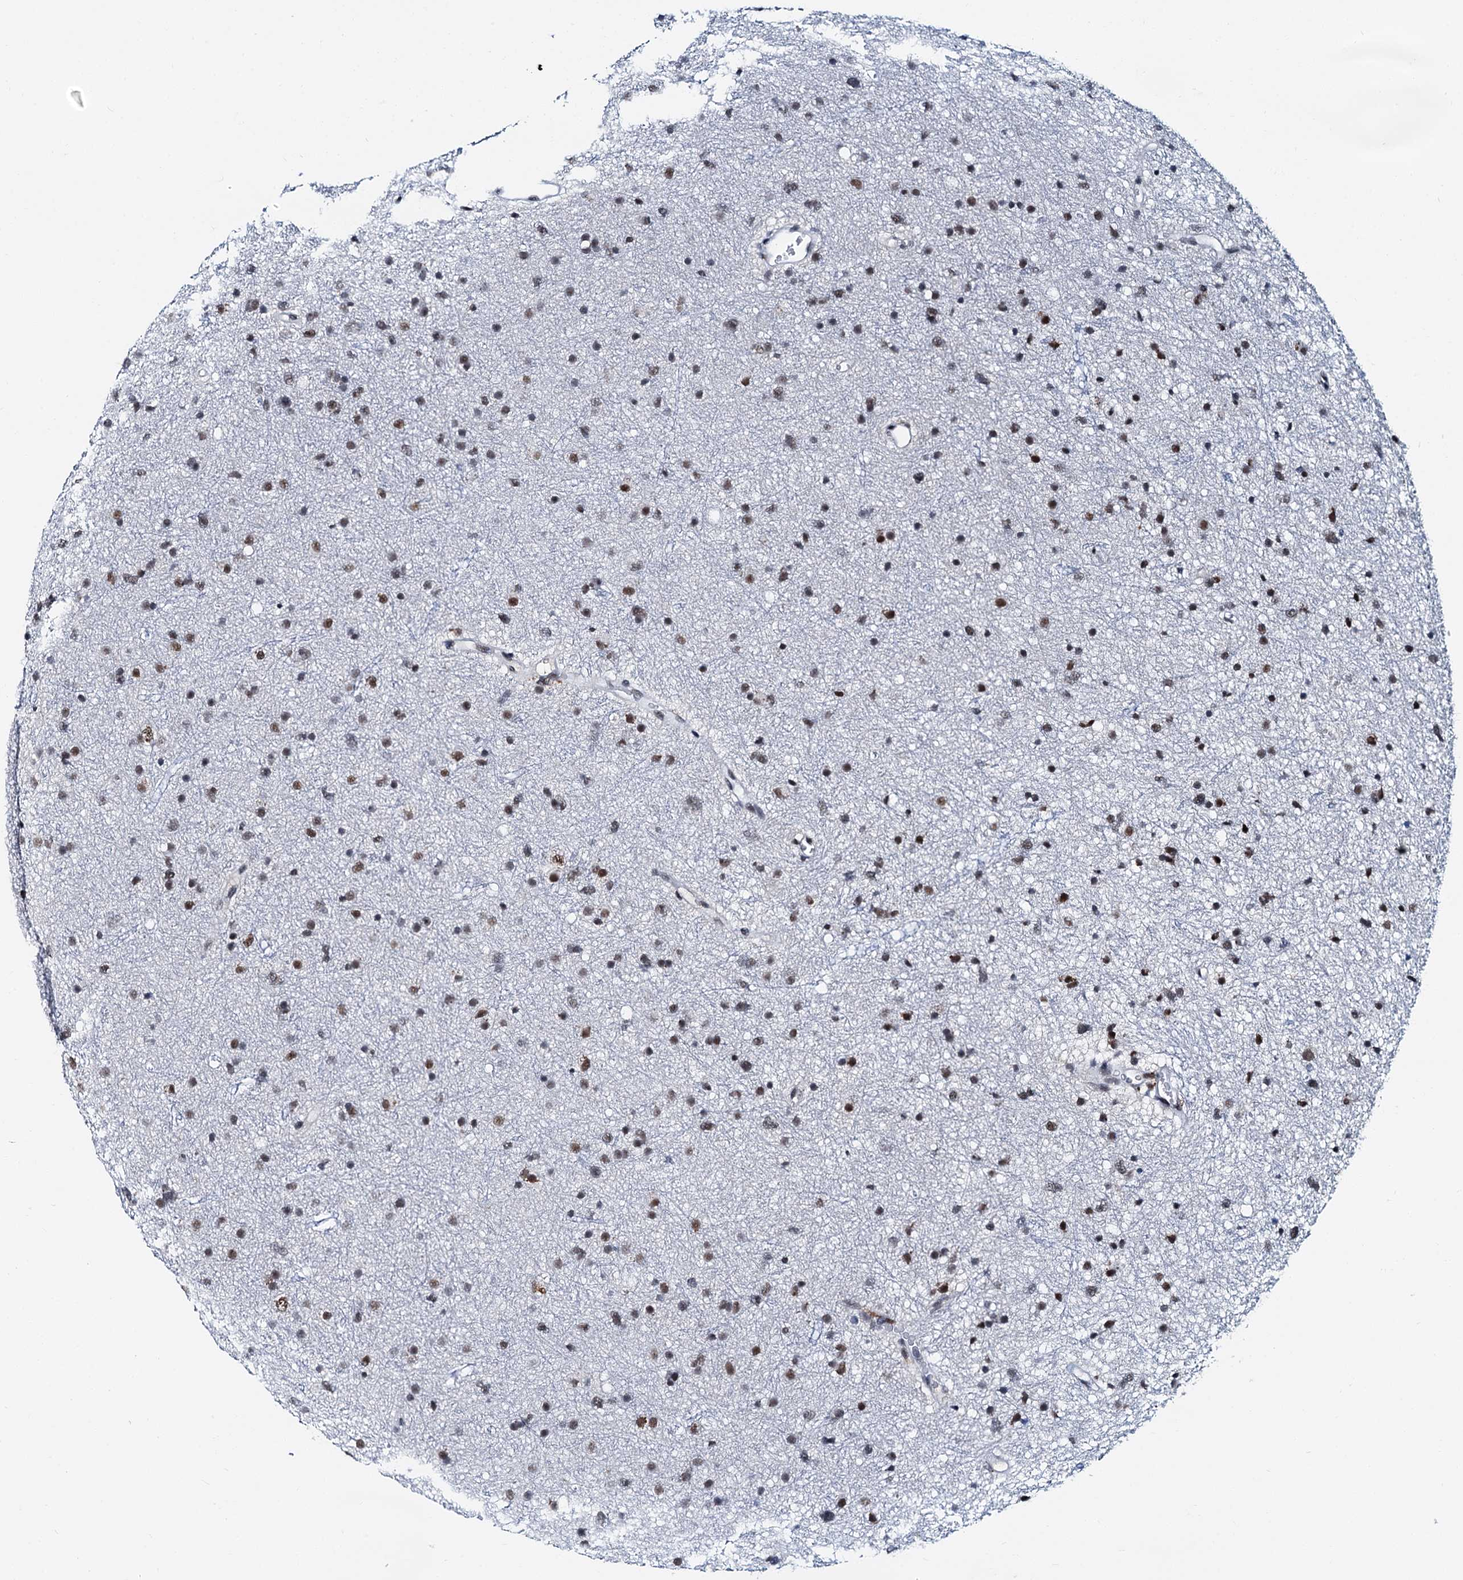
{"staining": {"intensity": "moderate", "quantity": ">75%", "location": "nuclear"}, "tissue": "glioma", "cell_type": "Tumor cells", "image_type": "cancer", "snomed": [{"axis": "morphology", "description": "Glioma, malignant, Low grade"}, {"axis": "topography", "description": "Cerebral cortex"}], "caption": "Glioma tissue displays moderate nuclear staining in approximately >75% of tumor cells, visualized by immunohistochemistry. (Stains: DAB in brown, nuclei in blue, Microscopy: brightfield microscopy at high magnification).", "gene": "SNRPD1", "patient": {"sex": "female", "age": 39}}